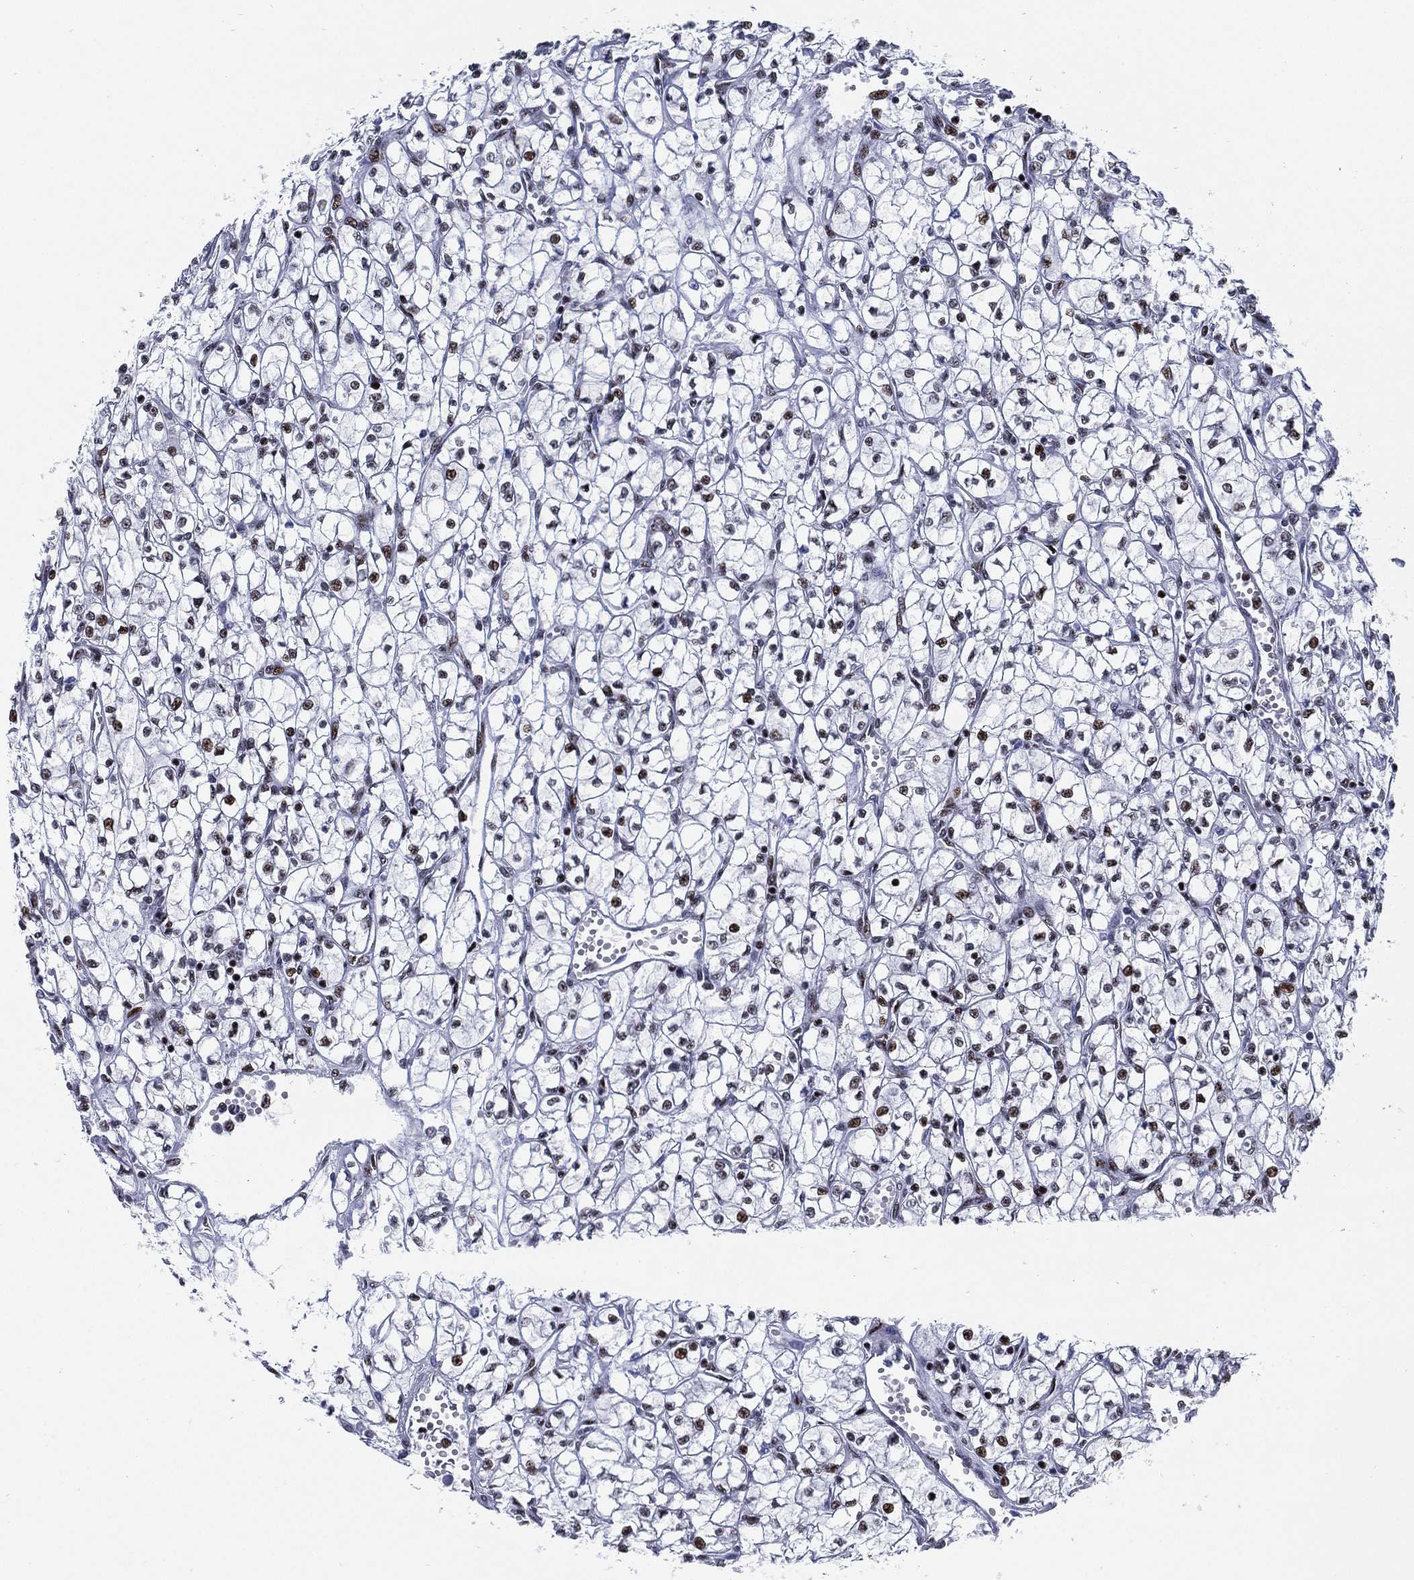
{"staining": {"intensity": "moderate", "quantity": "<25%", "location": "nuclear"}, "tissue": "renal cancer", "cell_type": "Tumor cells", "image_type": "cancer", "snomed": [{"axis": "morphology", "description": "Adenocarcinoma, NOS"}, {"axis": "topography", "description": "Kidney"}], "caption": "Immunohistochemistry (IHC) of human renal cancer (adenocarcinoma) shows low levels of moderate nuclear expression in approximately <25% of tumor cells.", "gene": "CYB561D2", "patient": {"sex": "female", "age": 64}}